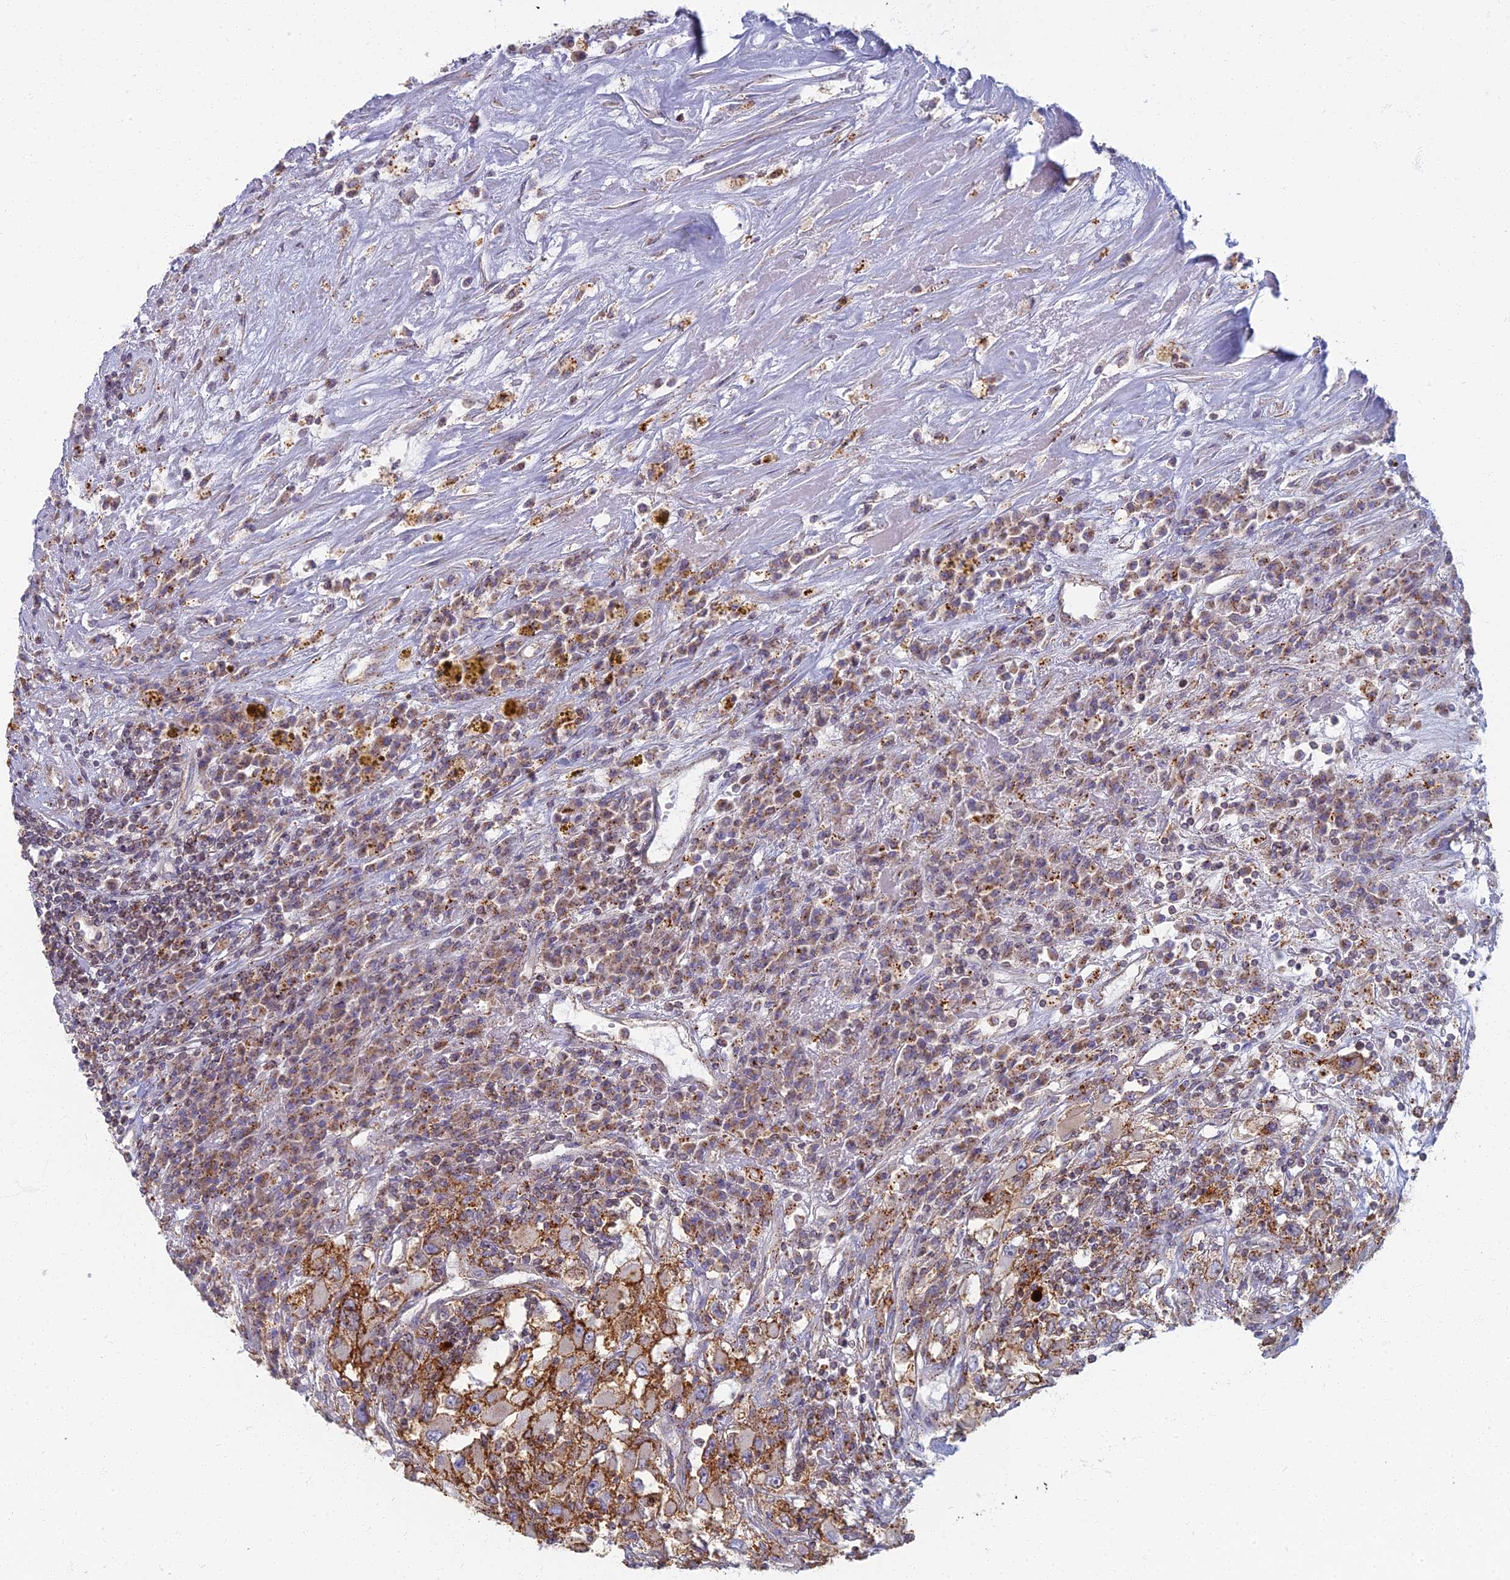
{"staining": {"intensity": "weak", "quantity": ">75%", "location": "cytoplasmic/membranous"}, "tissue": "renal cancer", "cell_type": "Tumor cells", "image_type": "cancer", "snomed": [{"axis": "morphology", "description": "Adenocarcinoma, NOS"}, {"axis": "topography", "description": "Kidney"}], "caption": "DAB immunohistochemical staining of renal cancer (adenocarcinoma) reveals weak cytoplasmic/membranous protein staining in about >75% of tumor cells. (Brightfield microscopy of DAB IHC at high magnification).", "gene": "CHMP4B", "patient": {"sex": "female", "age": 52}}